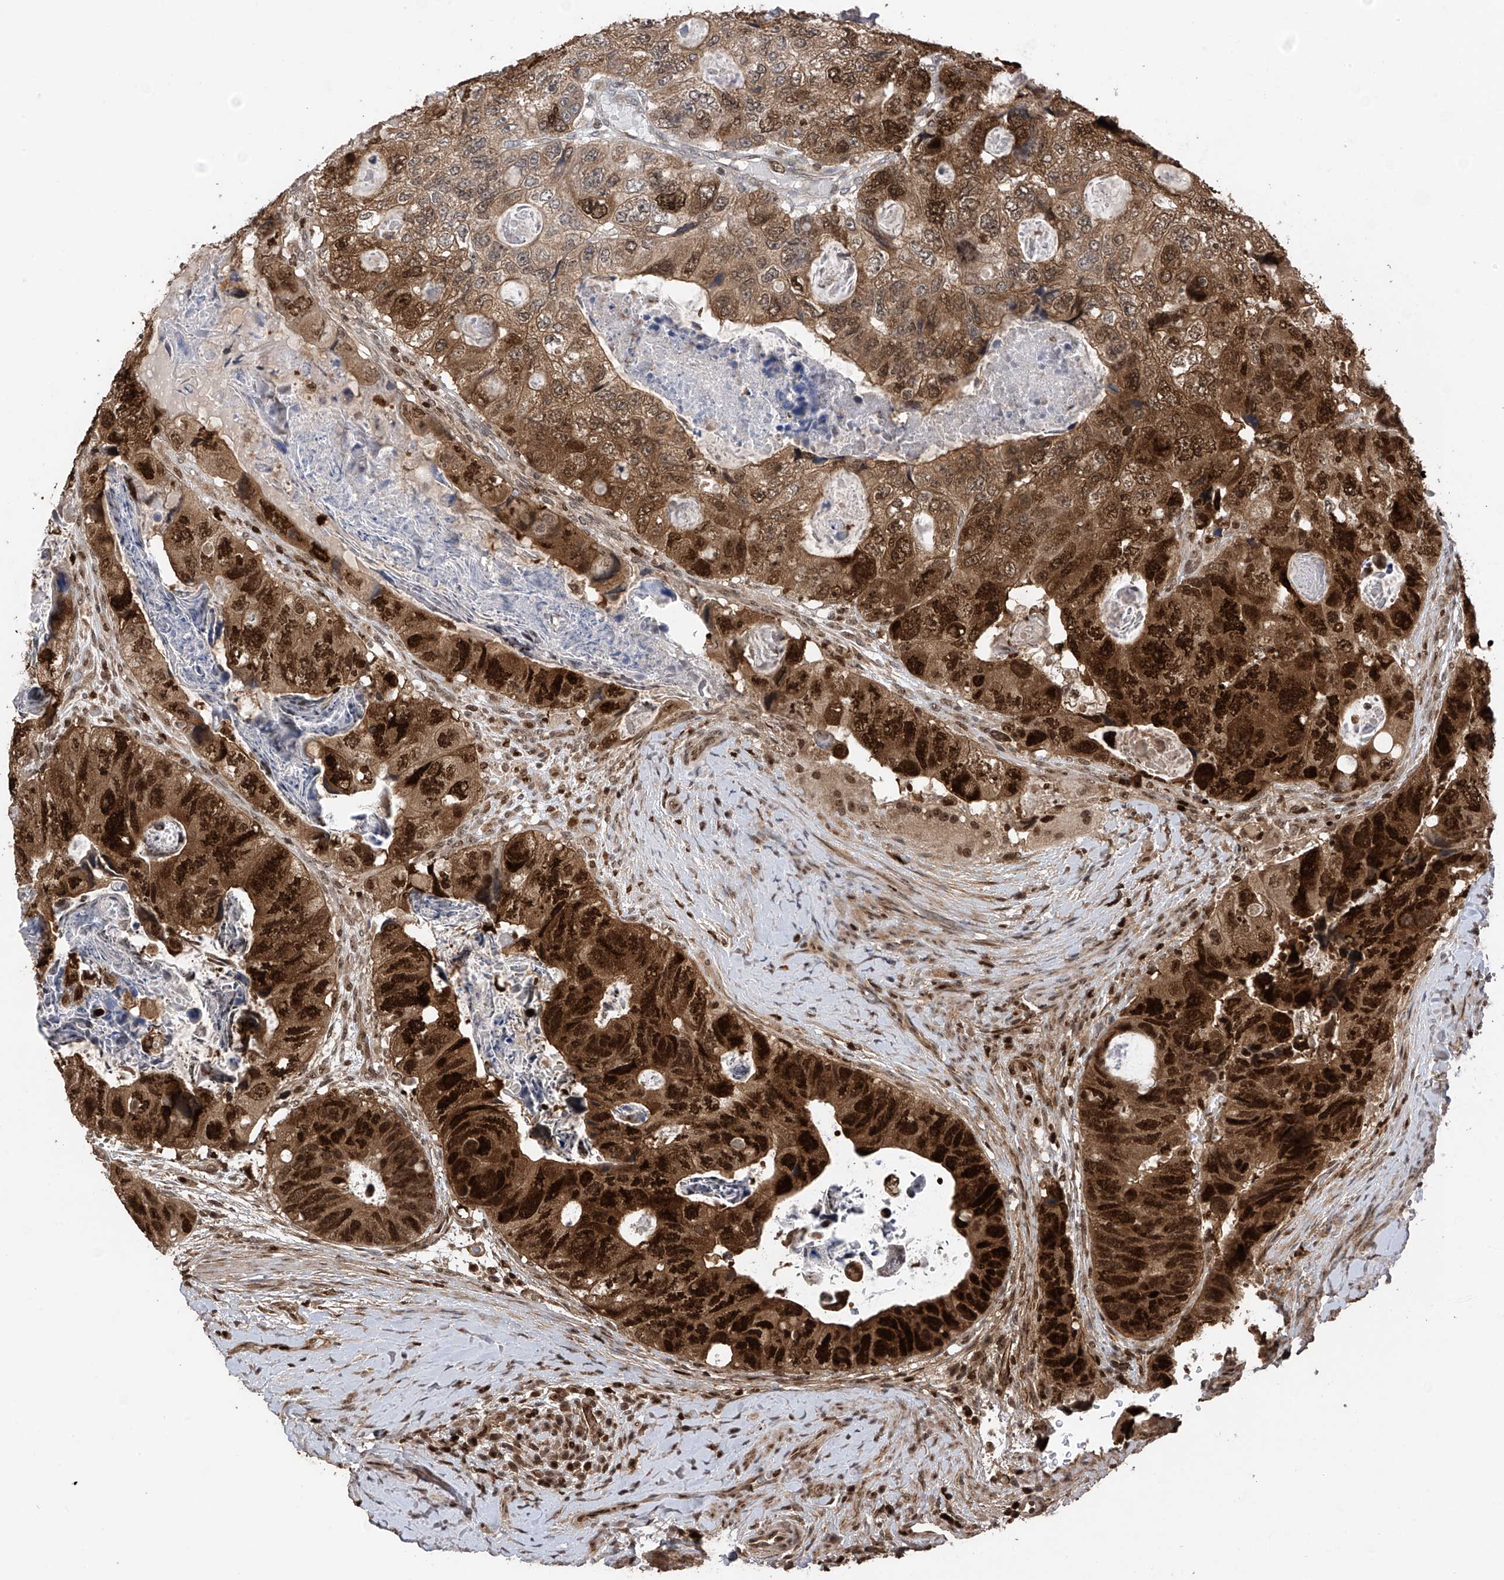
{"staining": {"intensity": "strong", "quantity": "25%-75%", "location": "cytoplasmic/membranous,nuclear"}, "tissue": "colorectal cancer", "cell_type": "Tumor cells", "image_type": "cancer", "snomed": [{"axis": "morphology", "description": "Adenocarcinoma, NOS"}, {"axis": "topography", "description": "Rectum"}], "caption": "Immunohistochemistry (IHC) histopathology image of neoplastic tissue: human adenocarcinoma (colorectal) stained using immunohistochemistry (IHC) shows high levels of strong protein expression localized specifically in the cytoplasmic/membranous and nuclear of tumor cells, appearing as a cytoplasmic/membranous and nuclear brown color.", "gene": "DNAJC9", "patient": {"sex": "male", "age": 59}}